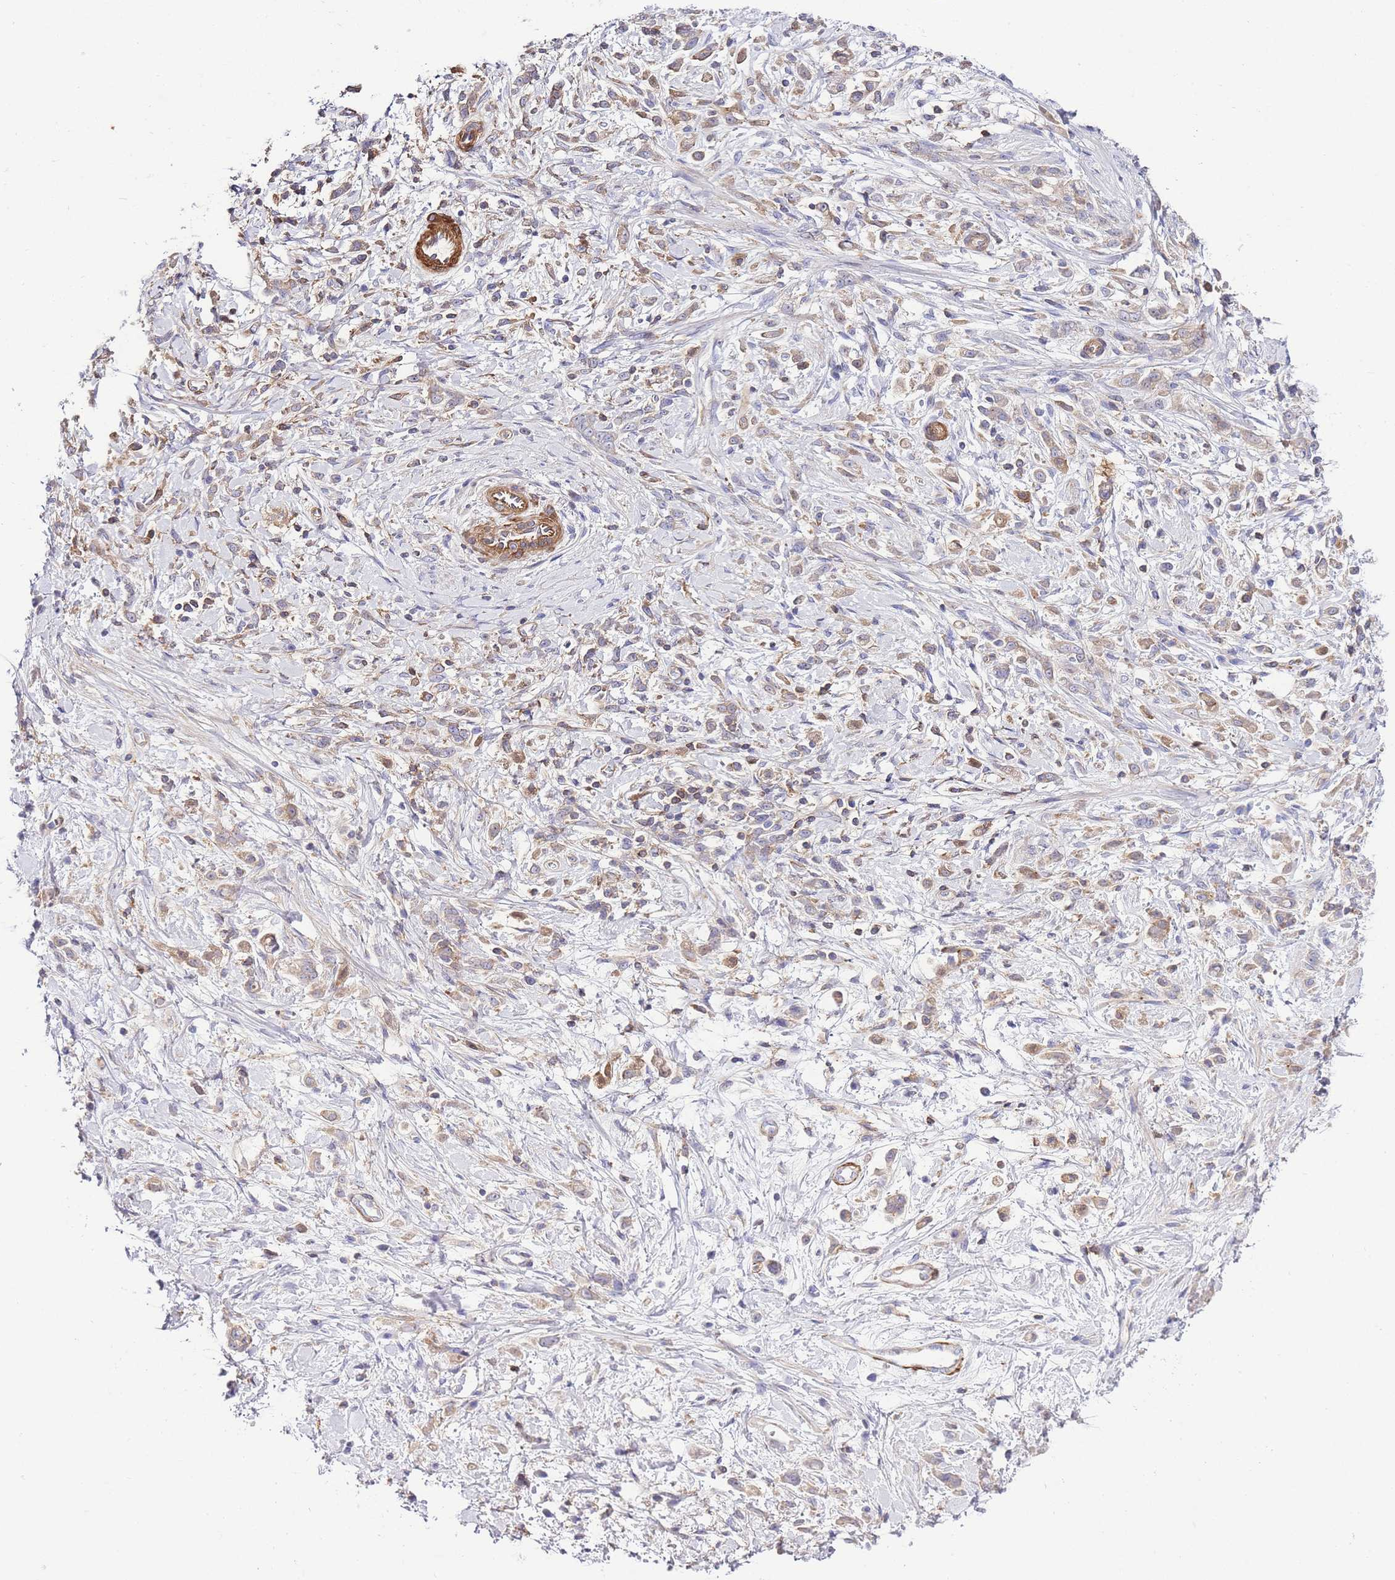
{"staining": {"intensity": "moderate", "quantity": "25%-75%", "location": "cytoplasmic/membranous"}, "tissue": "stomach cancer", "cell_type": "Tumor cells", "image_type": "cancer", "snomed": [{"axis": "morphology", "description": "Adenocarcinoma, NOS"}, {"axis": "topography", "description": "Stomach"}], "caption": "Stomach cancer was stained to show a protein in brown. There is medium levels of moderate cytoplasmic/membranous staining in approximately 25%-75% of tumor cells.", "gene": "FBN3", "patient": {"sex": "female", "age": 60}}